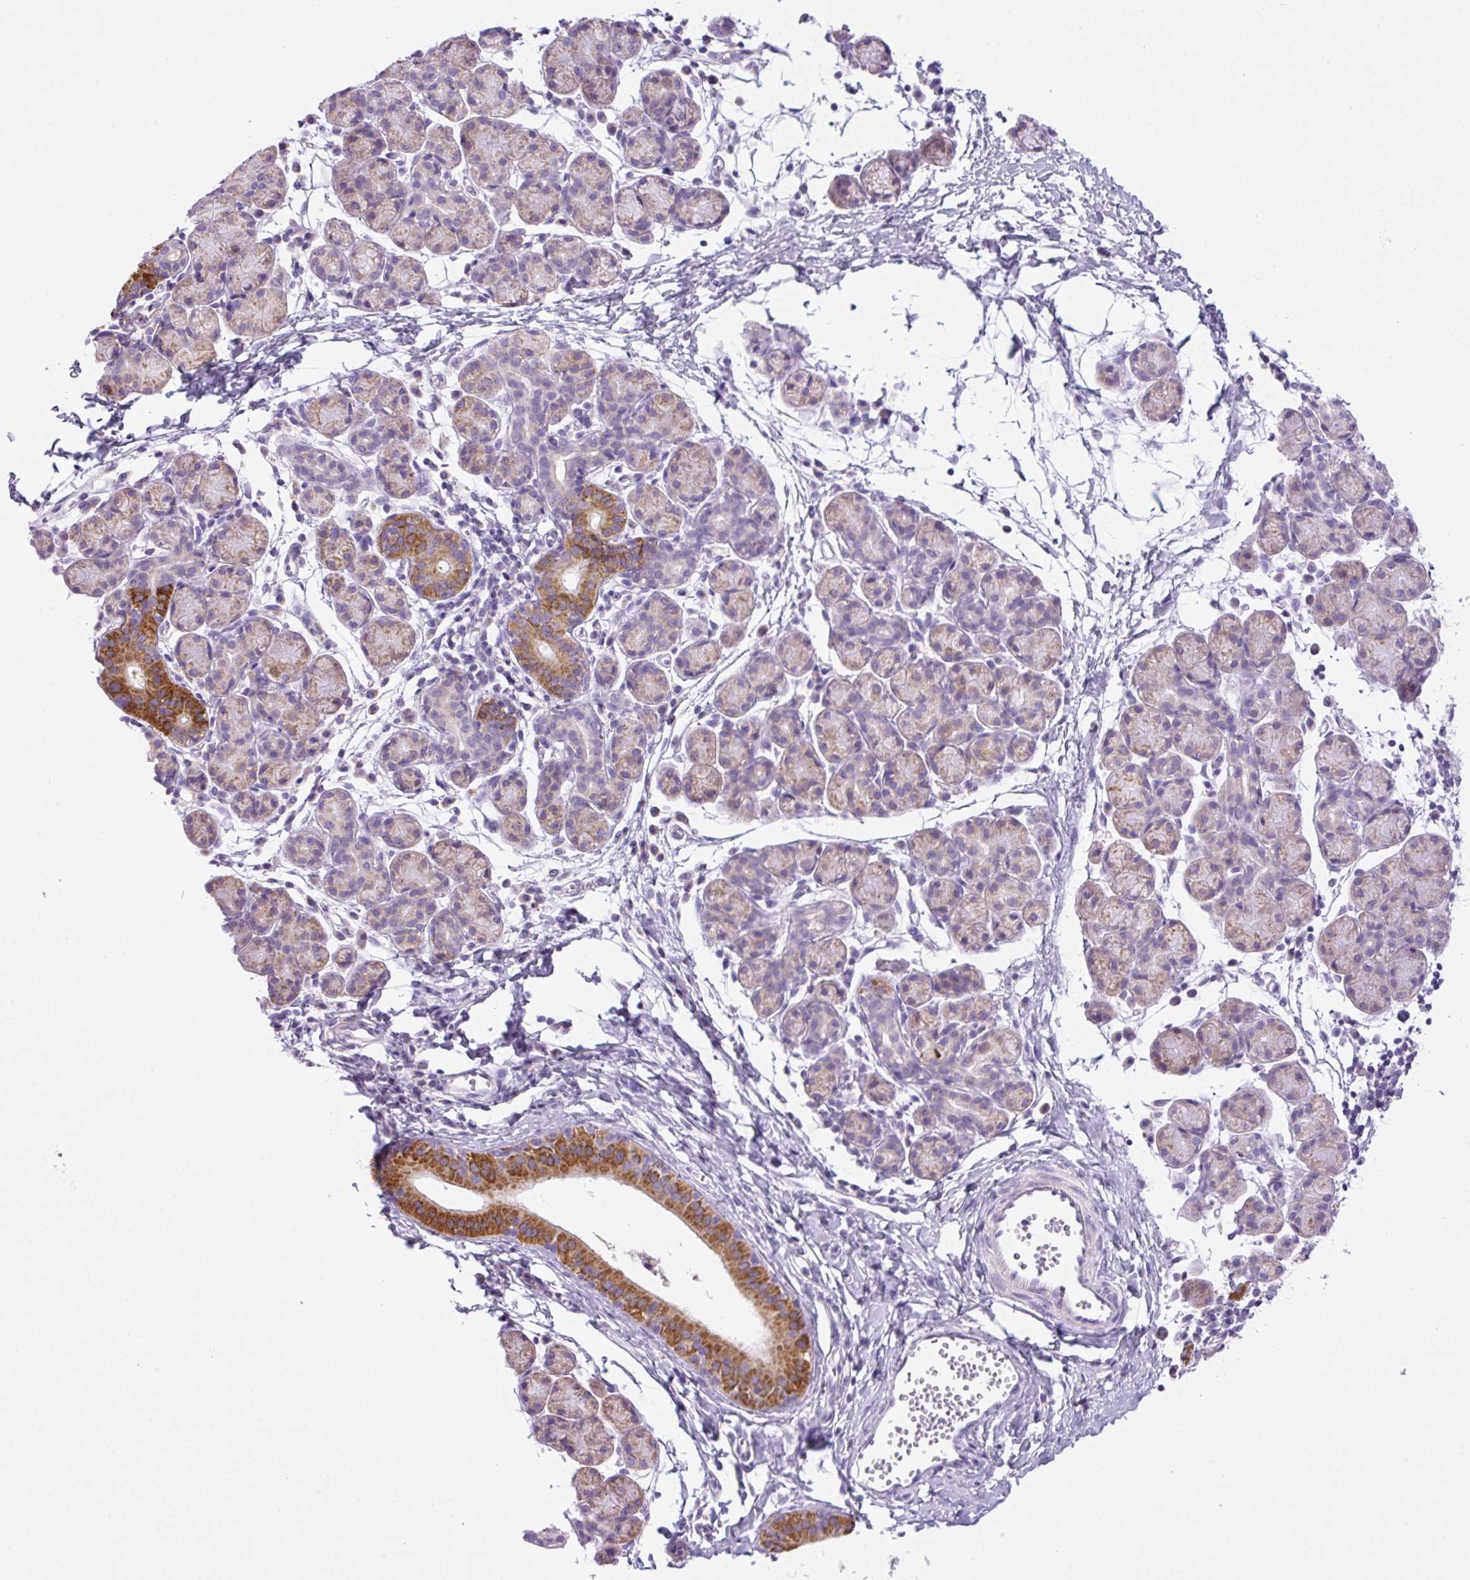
{"staining": {"intensity": "moderate", "quantity": "25%-75%", "location": "cytoplasmic/membranous"}, "tissue": "salivary gland", "cell_type": "Glandular cells", "image_type": "normal", "snomed": [{"axis": "morphology", "description": "Normal tissue, NOS"}, {"axis": "morphology", "description": "Inflammation, NOS"}, {"axis": "topography", "description": "Lymph node"}, {"axis": "topography", "description": "Salivary gland"}], "caption": "Protein expression analysis of unremarkable human salivary gland reveals moderate cytoplasmic/membranous staining in about 25%-75% of glandular cells. The staining was performed using DAB (3,3'-diaminobenzidine), with brown indicating positive protein expression. Nuclei are stained blue with hematoxylin.", "gene": "NDST3", "patient": {"sex": "male", "age": 3}}